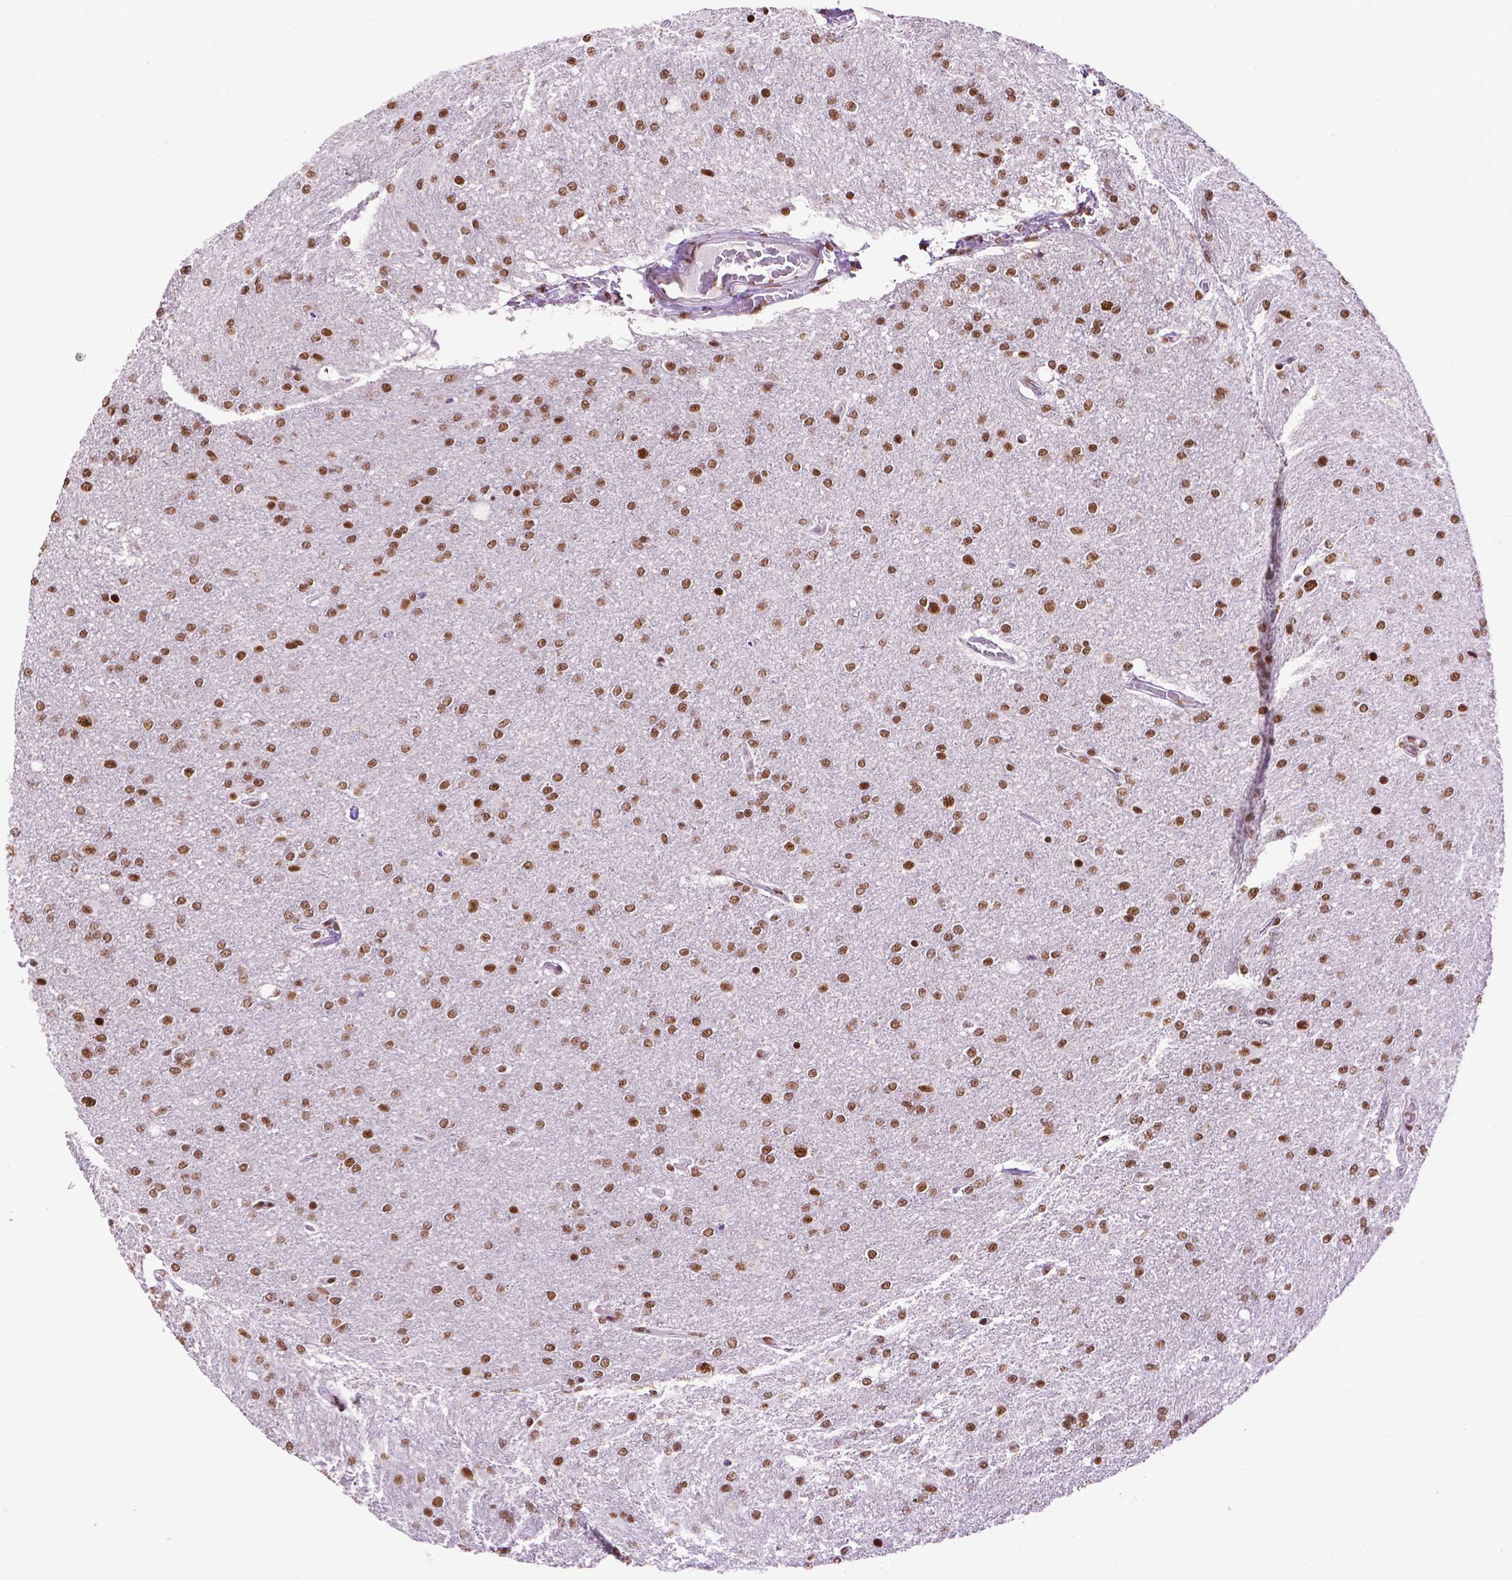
{"staining": {"intensity": "moderate", "quantity": ">75%", "location": "nuclear"}, "tissue": "glioma", "cell_type": "Tumor cells", "image_type": "cancer", "snomed": [{"axis": "morphology", "description": "Glioma, malignant, High grade"}, {"axis": "topography", "description": "Cerebral cortex"}], "caption": "Immunohistochemical staining of human glioma shows moderate nuclear protein staining in approximately >75% of tumor cells.", "gene": "CCAR2", "patient": {"sex": "male", "age": 70}}